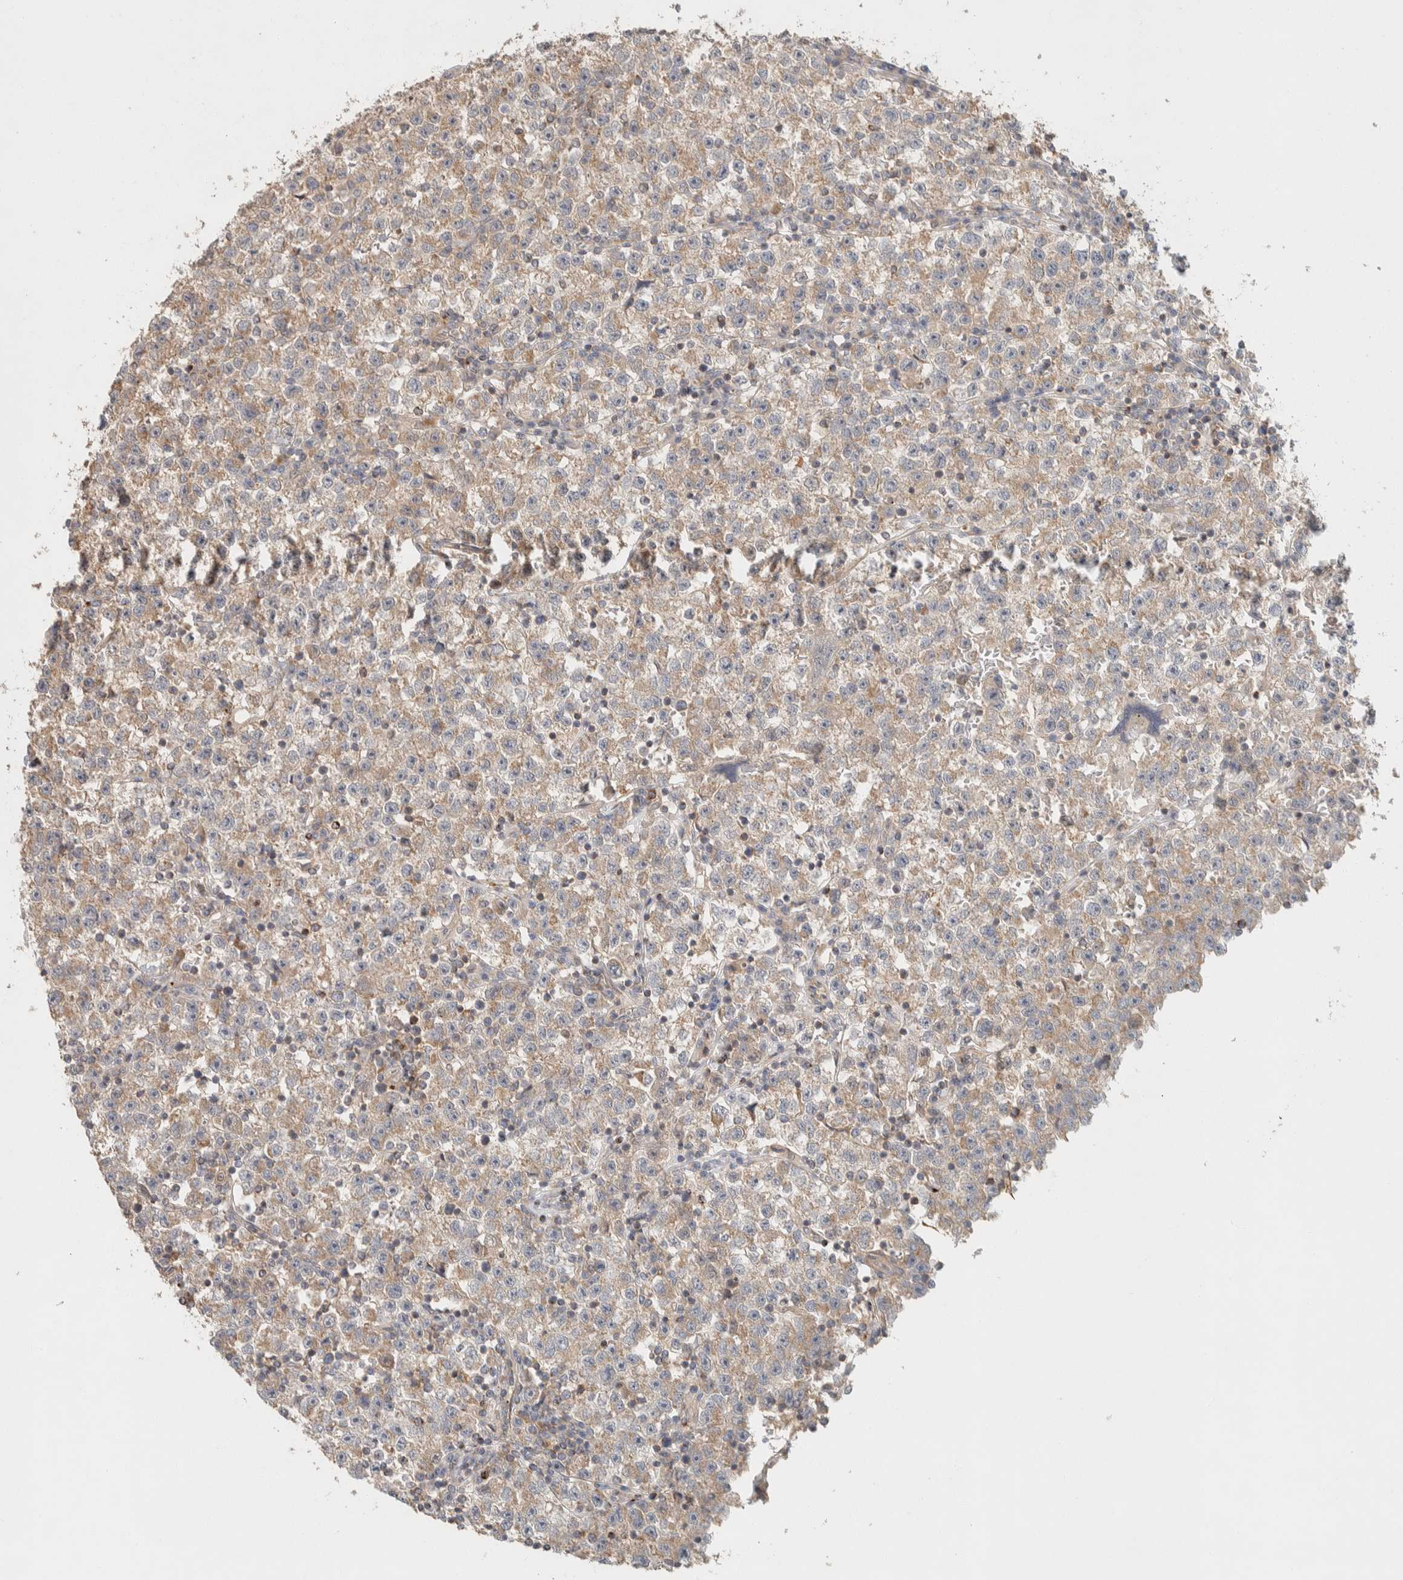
{"staining": {"intensity": "weak", "quantity": ">75%", "location": "cytoplasmic/membranous"}, "tissue": "testis cancer", "cell_type": "Tumor cells", "image_type": "cancer", "snomed": [{"axis": "morphology", "description": "Seminoma, NOS"}, {"axis": "topography", "description": "Testis"}], "caption": "Brown immunohistochemical staining in human testis cancer (seminoma) shows weak cytoplasmic/membranous staining in approximately >75% of tumor cells.", "gene": "KIF9", "patient": {"sex": "male", "age": 22}}